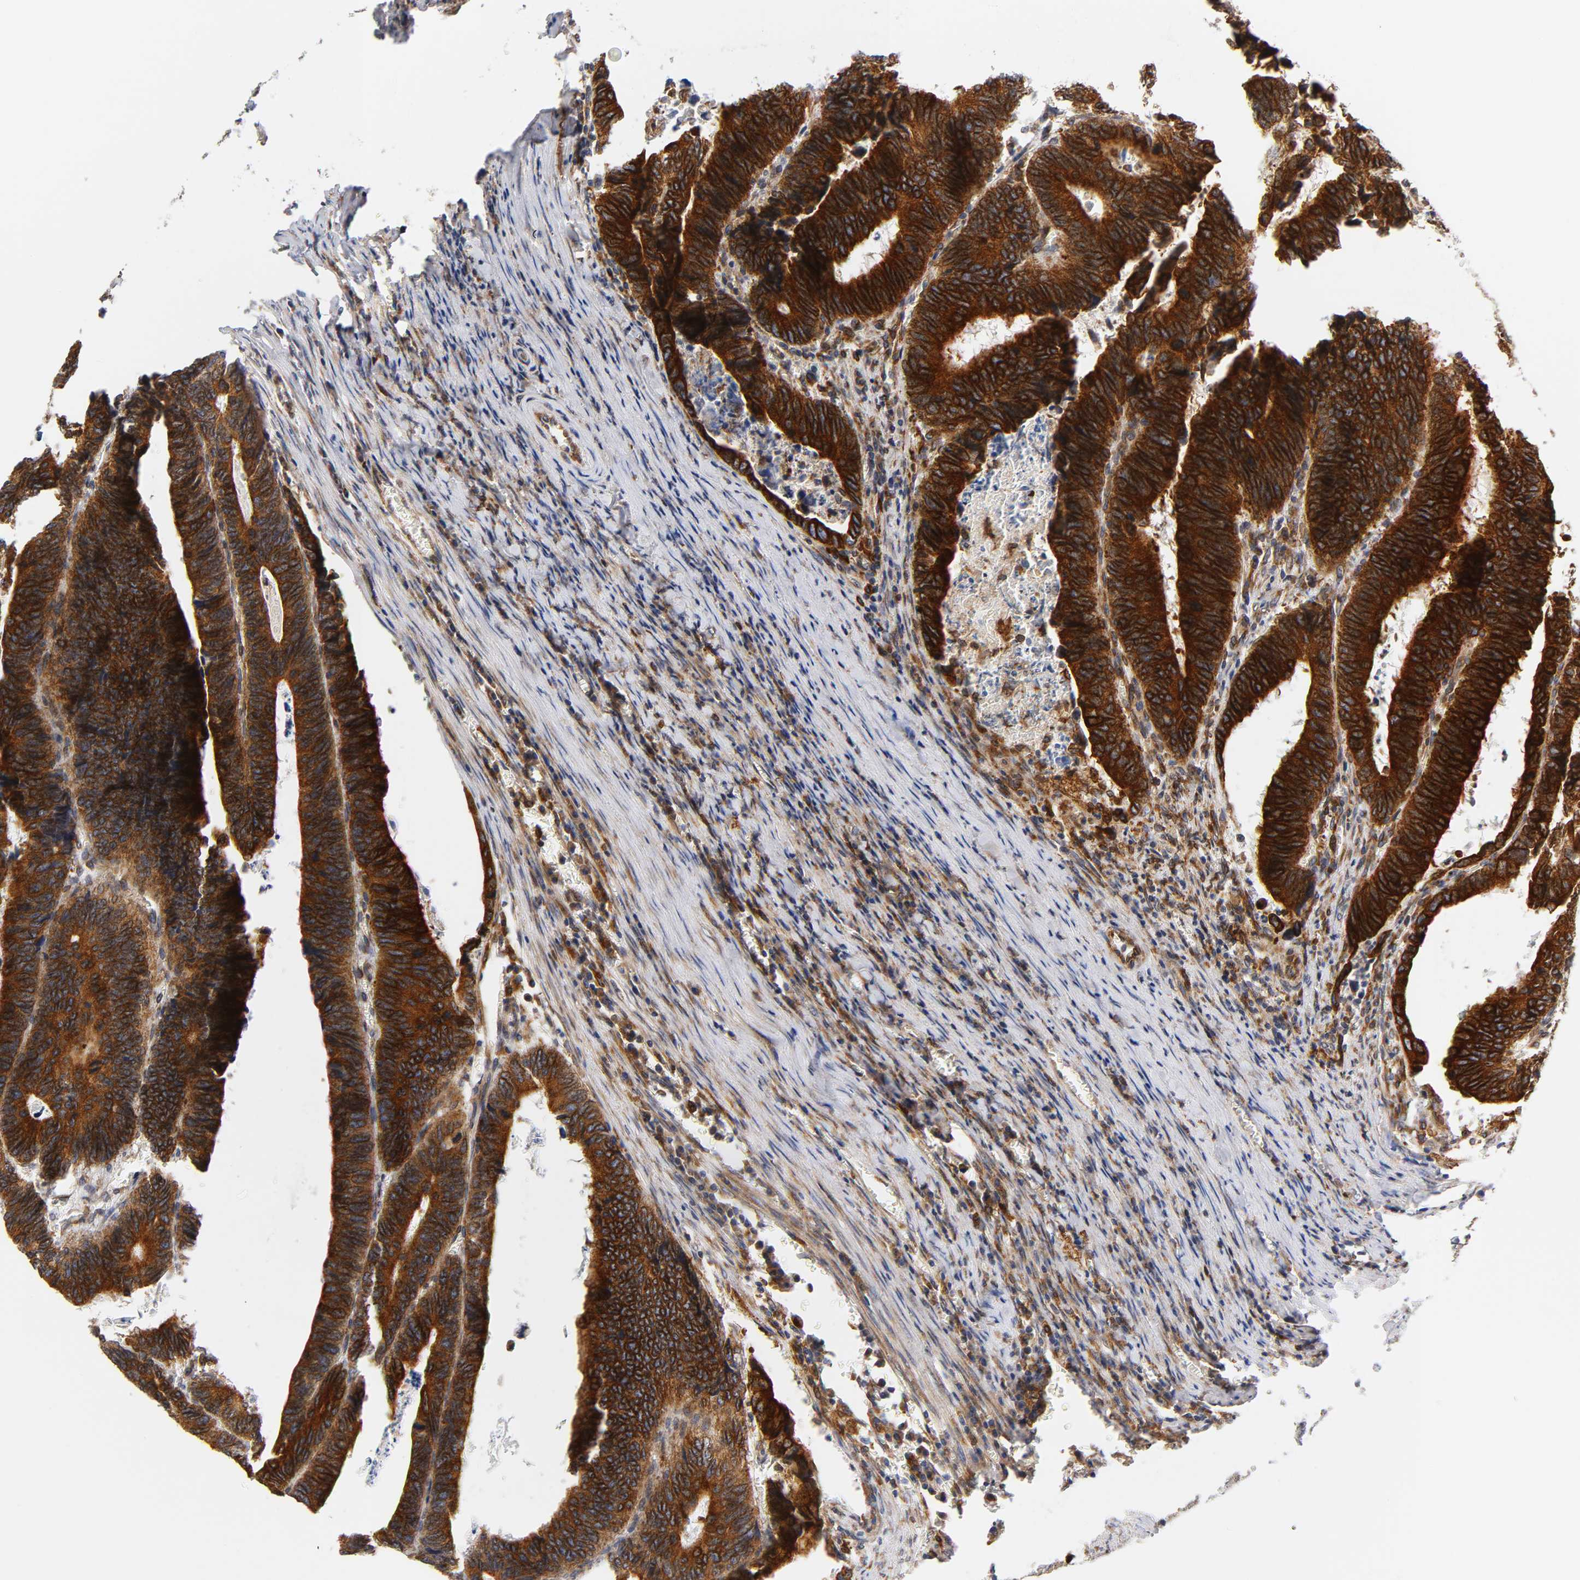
{"staining": {"intensity": "strong", "quantity": ">75%", "location": "cytoplasmic/membranous"}, "tissue": "colorectal cancer", "cell_type": "Tumor cells", "image_type": "cancer", "snomed": [{"axis": "morphology", "description": "Adenocarcinoma, NOS"}, {"axis": "topography", "description": "Colon"}], "caption": "Protein staining of colorectal cancer tissue displays strong cytoplasmic/membranous positivity in approximately >75% of tumor cells. The protein of interest is shown in brown color, while the nuclei are stained blue.", "gene": "POR", "patient": {"sex": "male", "age": 72}}